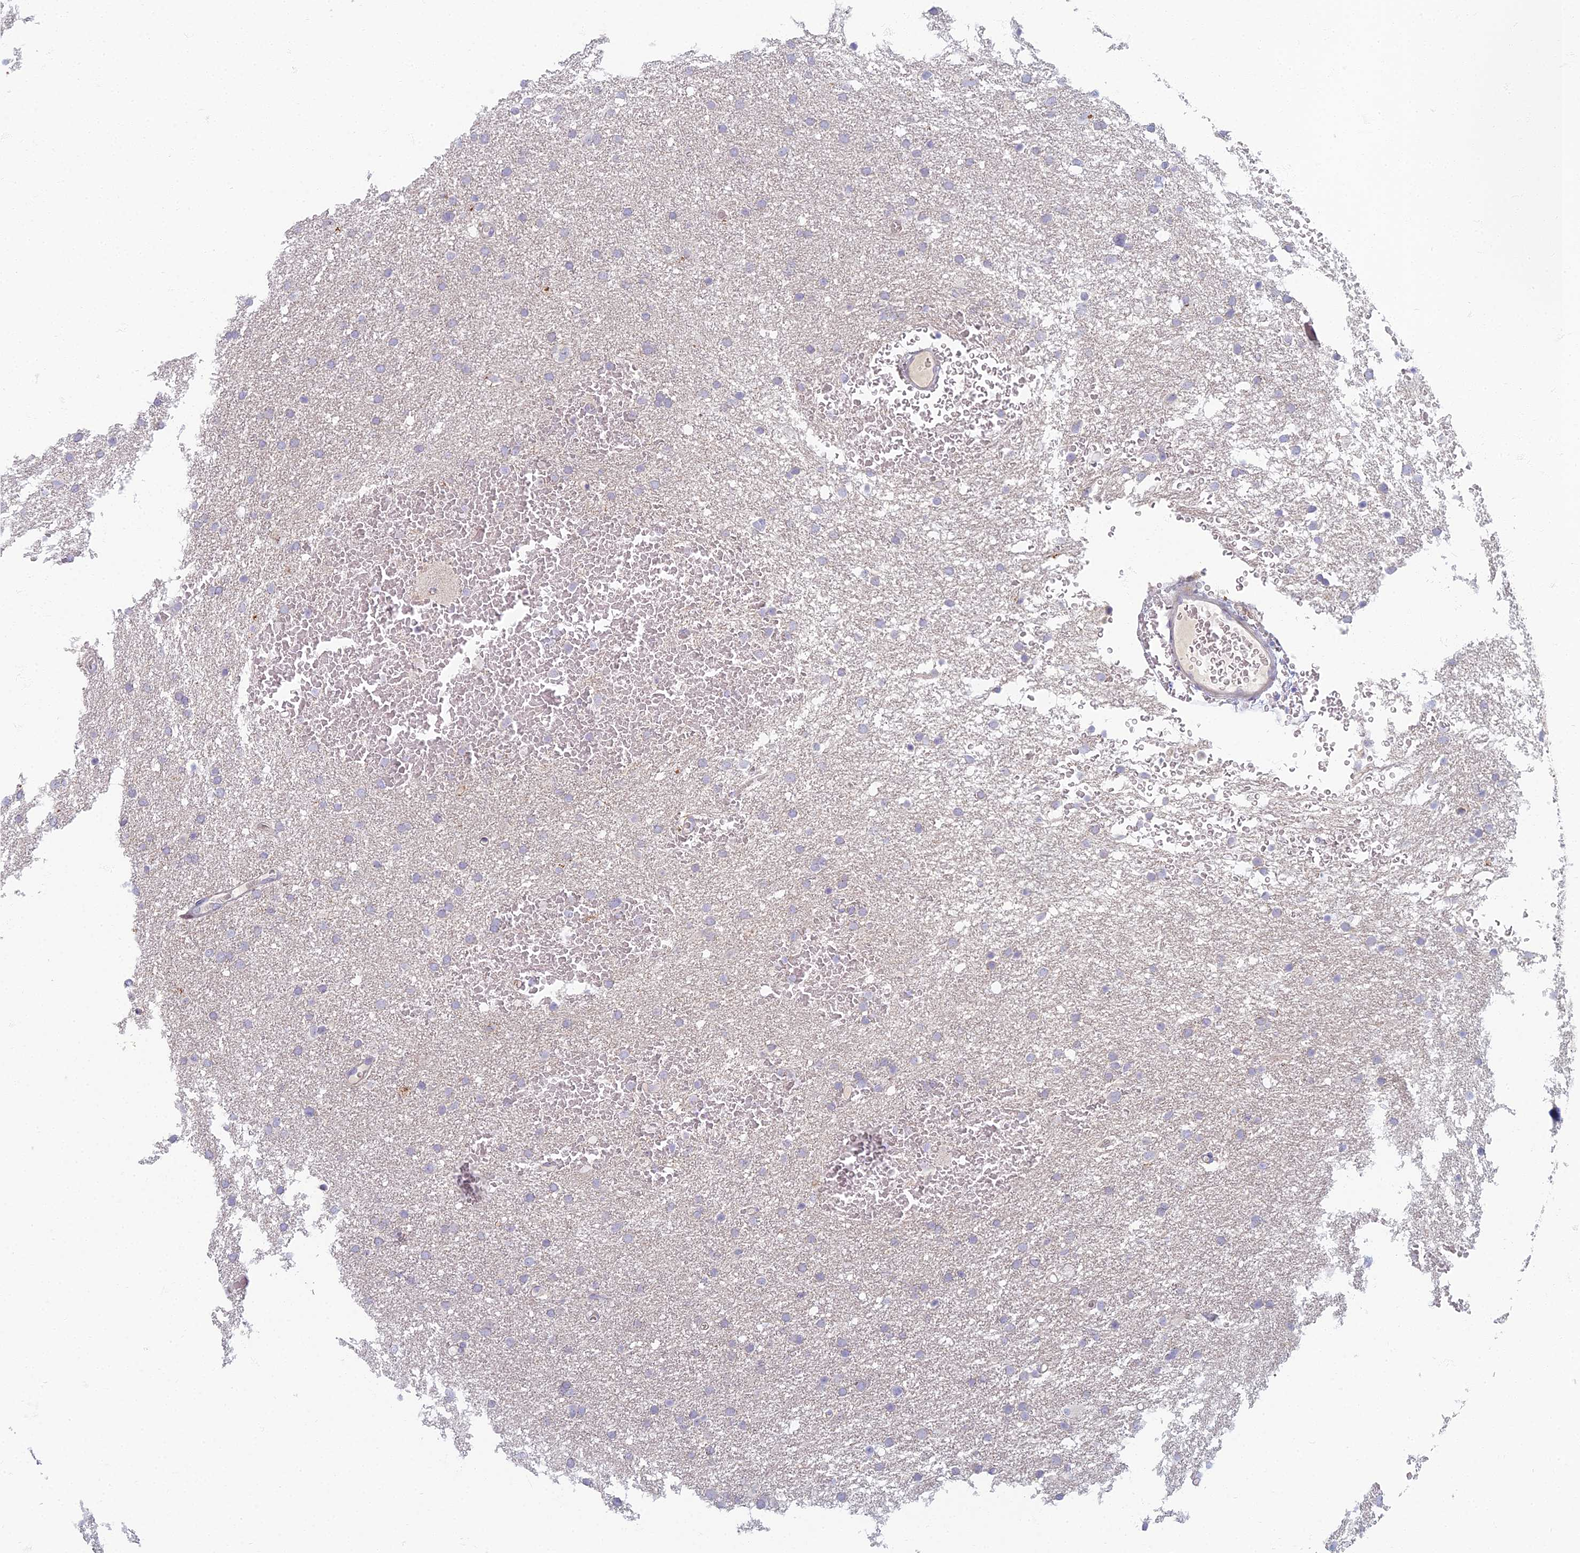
{"staining": {"intensity": "negative", "quantity": "none", "location": "none"}, "tissue": "glioma", "cell_type": "Tumor cells", "image_type": "cancer", "snomed": [{"axis": "morphology", "description": "Glioma, malignant, High grade"}, {"axis": "topography", "description": "Cerebral cortex"}], "caption": "Immunohistochemistry of high-grade glioma (malignant) exhibits no positivity in tumor cells.", "gene": "CHMP4B", "patient": {"sex": "female", "age": 36}}